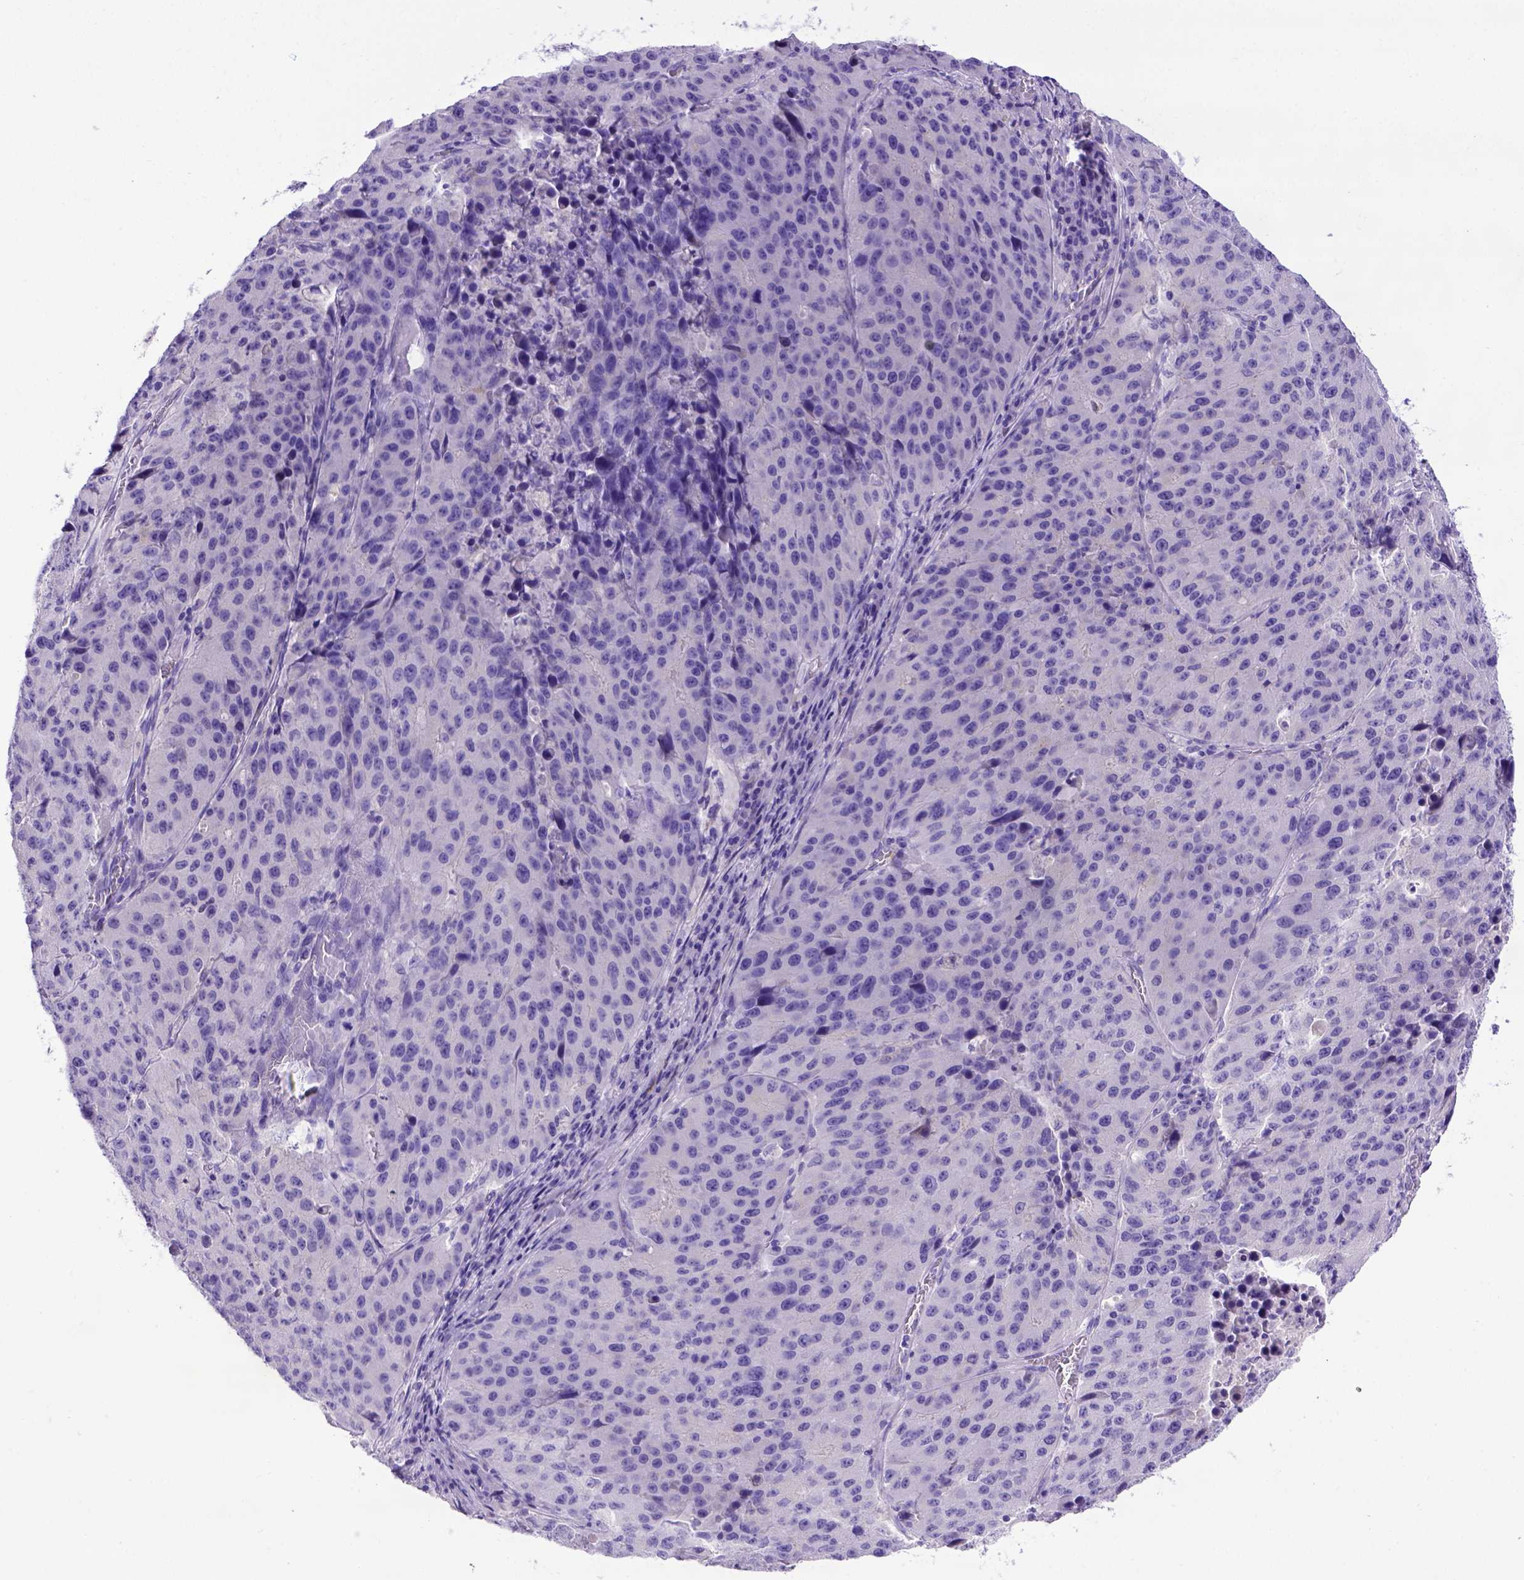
{"staining": {"intensity": "negative", "quantity": "none", "location": "none"}, "tissue": "stomach cancer", "cell_type": "Tumor cells", "image_type": "cancer", "snomed": [{"axis": "morphology", "description": "Adenocarcinoma, NOS"}, {"axis": "topography", "description": "Stomach"}], "caption": "High magnification brightfield microscopy of stomach cancer (adenocarcinoma) stained with DAB (brown) and counterstained with hematoxylin (blue): tumor cells show no significant expression.", "gene": "PTGES", "patient": {"sex": "male", "age": 71}}